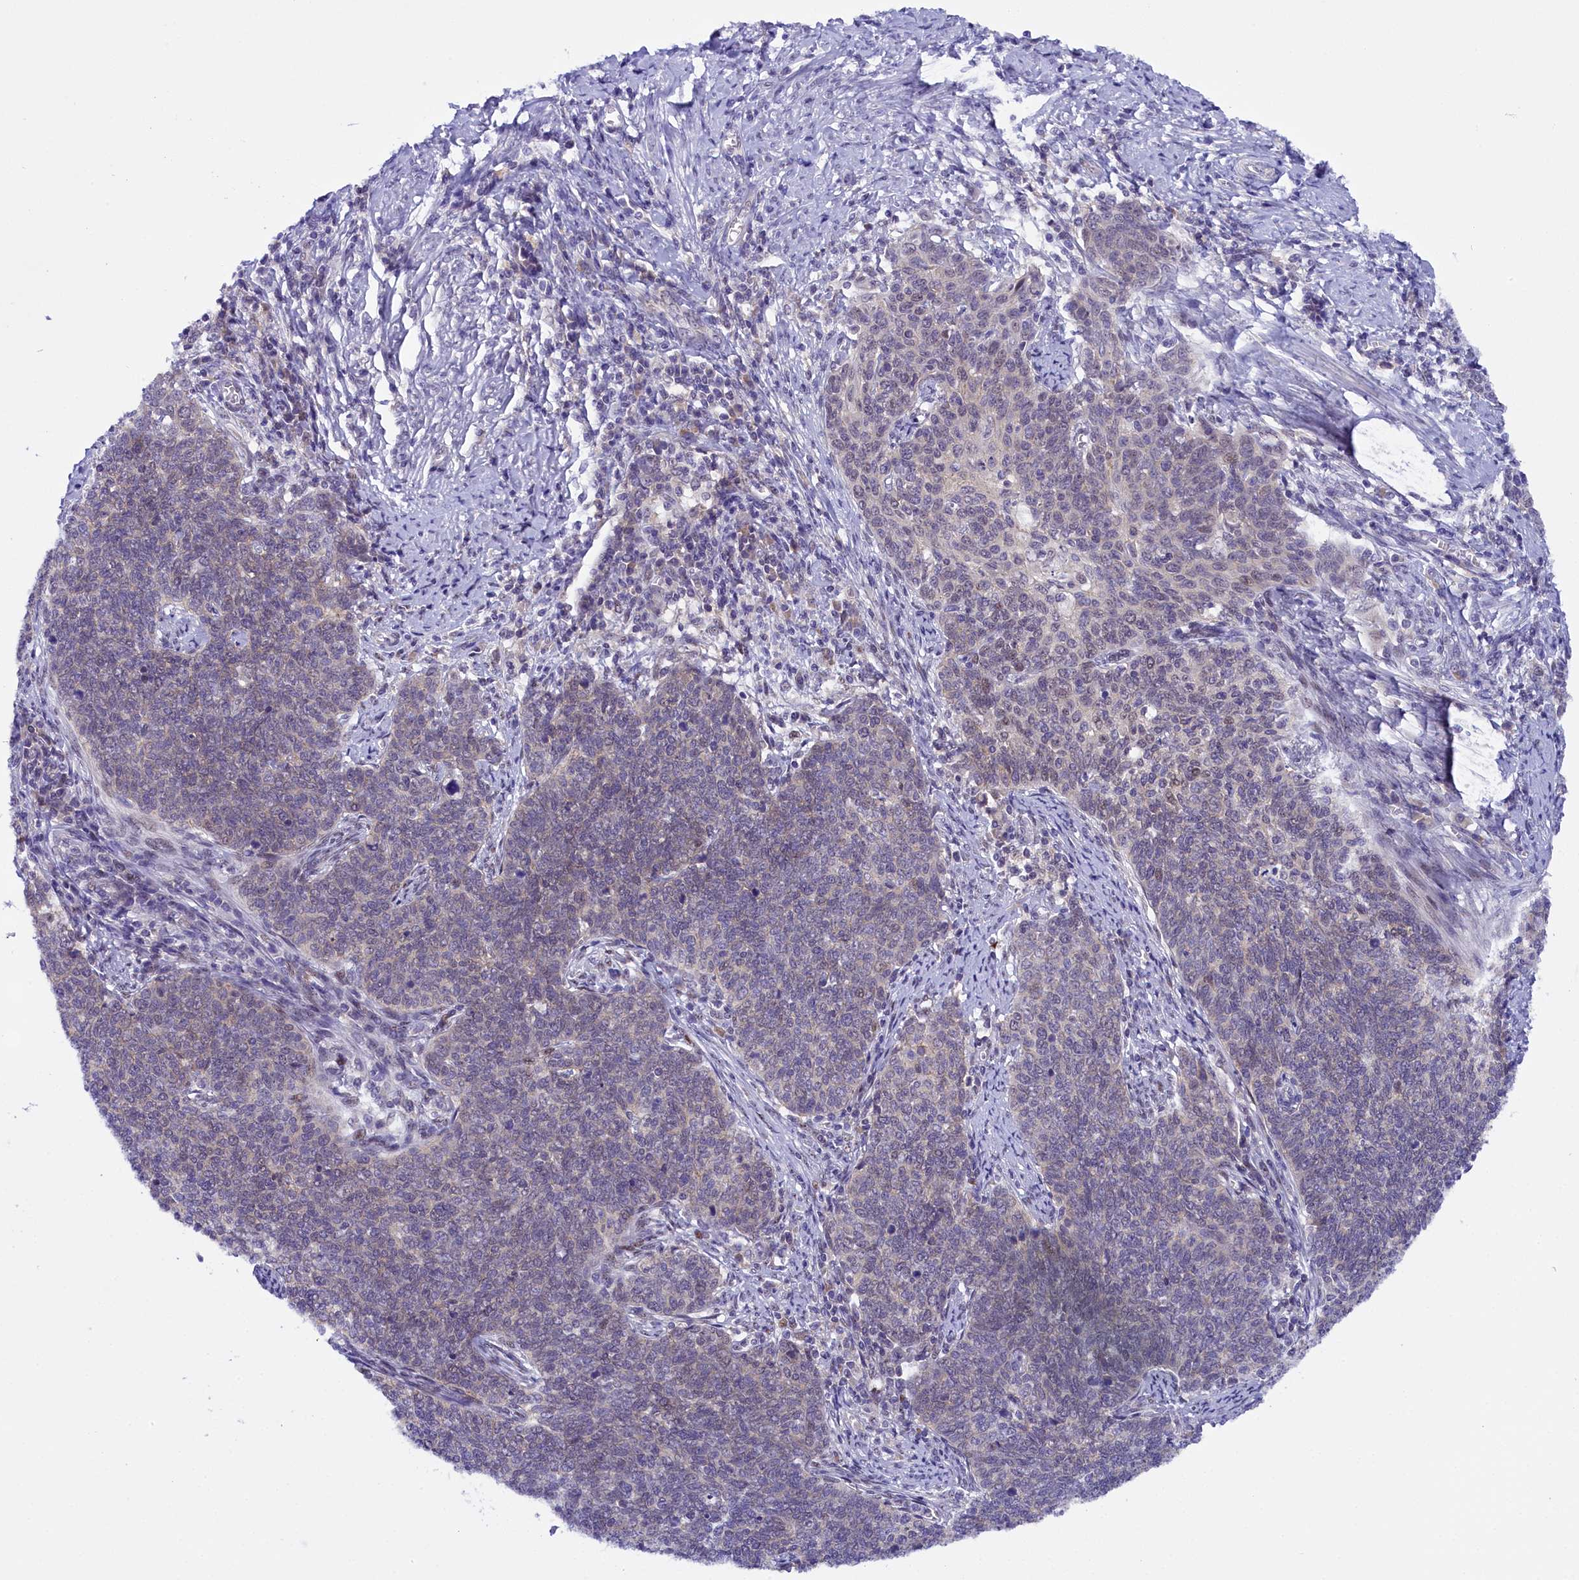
{"staining": {"intensity": "weak", "quantity": "<25%", "location": "nuclear"}, "tissue": "cervical cancer", "cell_type": "Tumor cells", "image_type": "cancer", "snomed": [{"axis": "morphology", "description": "Squamous cell carcinoma, NOS"}, {"axis": "topography", "description": "Cervix"}], "caption": "The immunohistochemistry photomicrograph has no significant expression in tumor cells of cervical cancer tissue. (Brightfield microscopy of DAB (3,3'-diaminobenzidine) IHC at high magnification).", "gene": "ENKD1", "patient": {"sex": "female", "age": 39}}